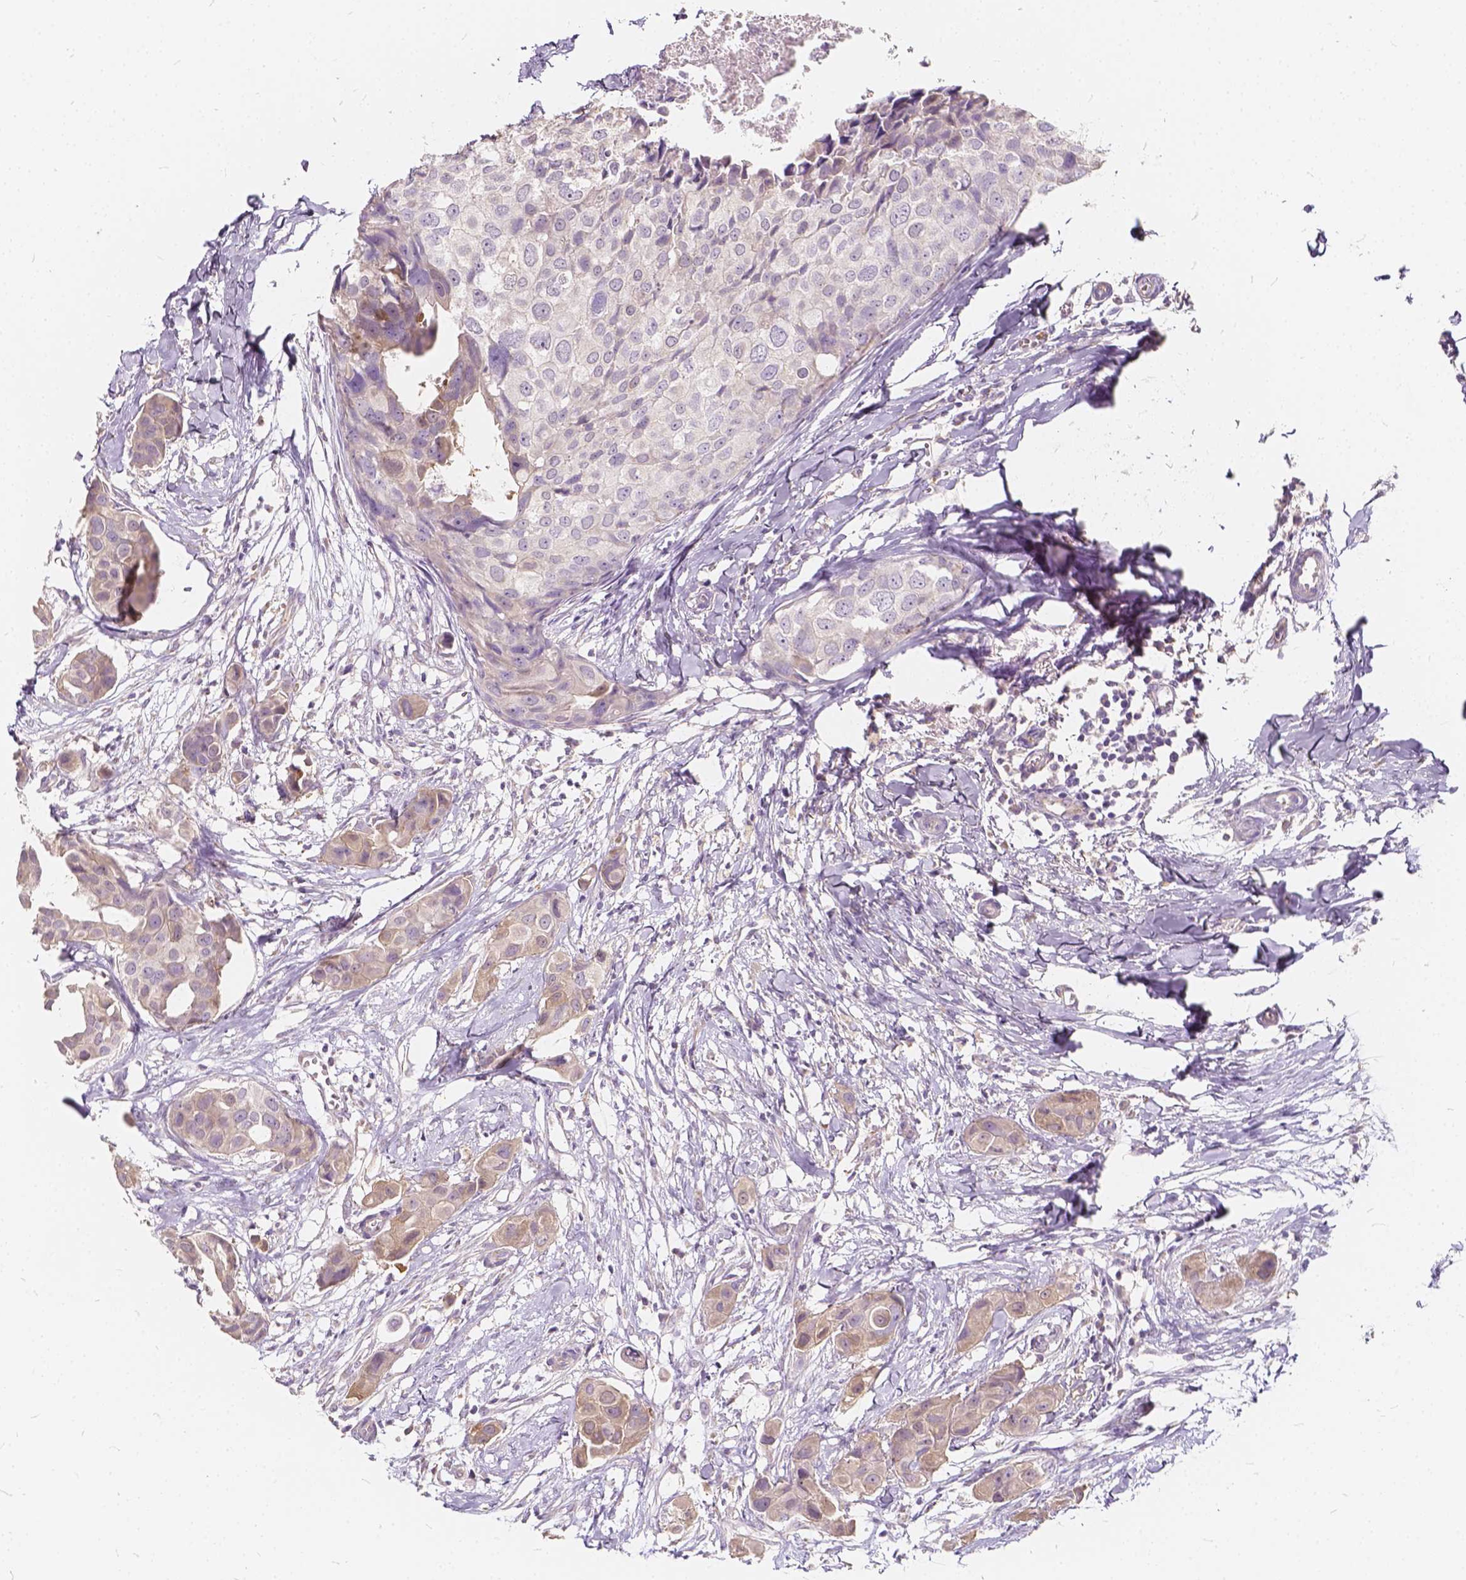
{"staining": {"intensity": "weak", "quantity": ">75%", "location": "cytoplasmic/membranous"}, "tissue": "breast cancer", "cell_type": "Tumor cells", "image_type": "cancer", "snomed": [{"axis": "morphology", "description": "Duct carcinoma"}, {"axis": "topography", "description": "Breast"}], "caption": "DAB (3,3'-diaminobenzidine) immunohistochemical staining of human breast cancer (infiltrating ductal carcinoma) displays weak cytoplasmic/membranous protein expression in approximately >75% of tumor cells.", "gene": "KIAA0513", "patient": {"sex": "female", "age": 38}}